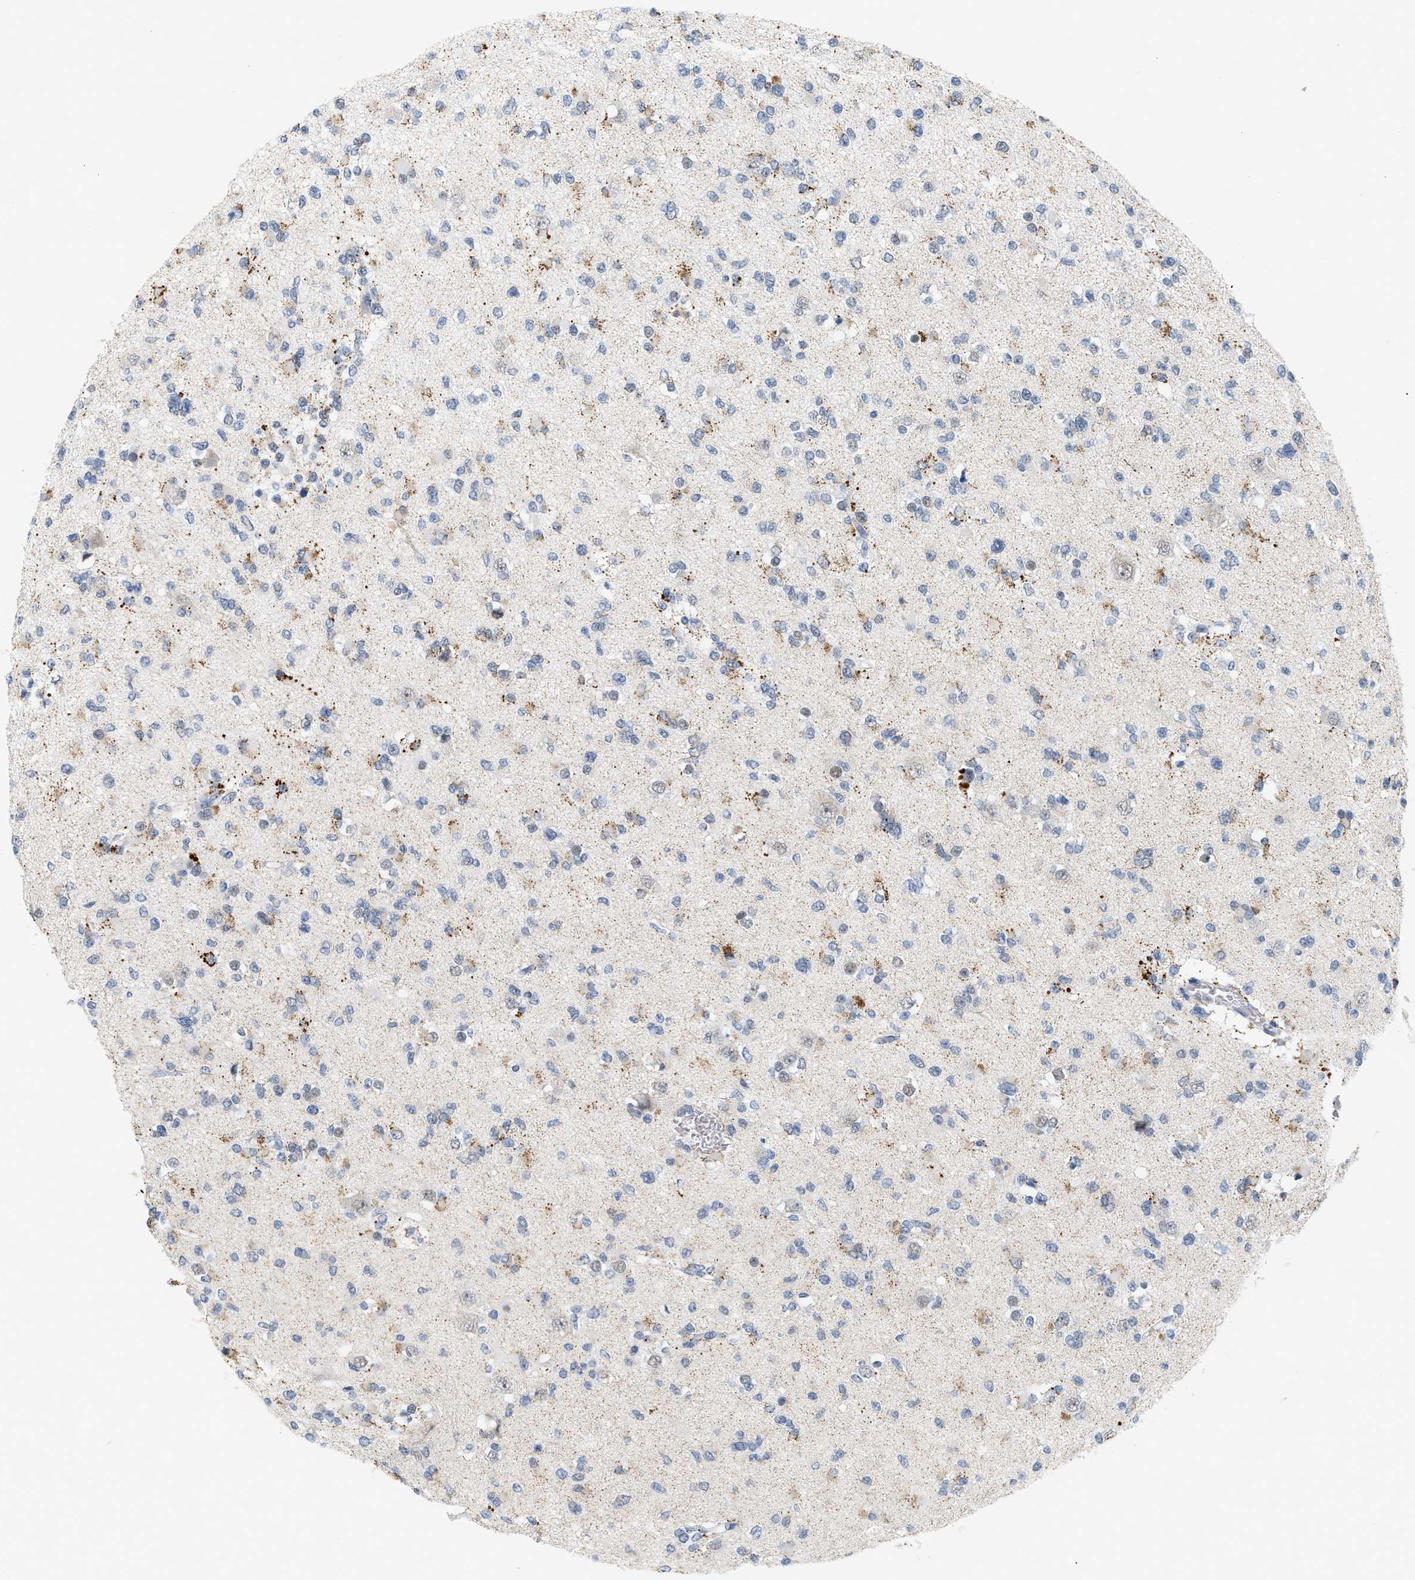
{"staining": {"intensity": "negative", "quantity": "none", "location": "none"}, "tissue": "glioma", "cell_type": "Tumor cells", "image_type": "cancer", "snomed": [{"axis": "morphology", "description": "Glioma, malignant, Low grade"}, {"axis": "topography", "description": "Brain"}], "caption": "This is an immunohistochemistry image of human malignant low-grade glioma. There is no expression in tumor cells.", "gene": "XIRP1", "patient": {"sex": "female", "age": 22}}